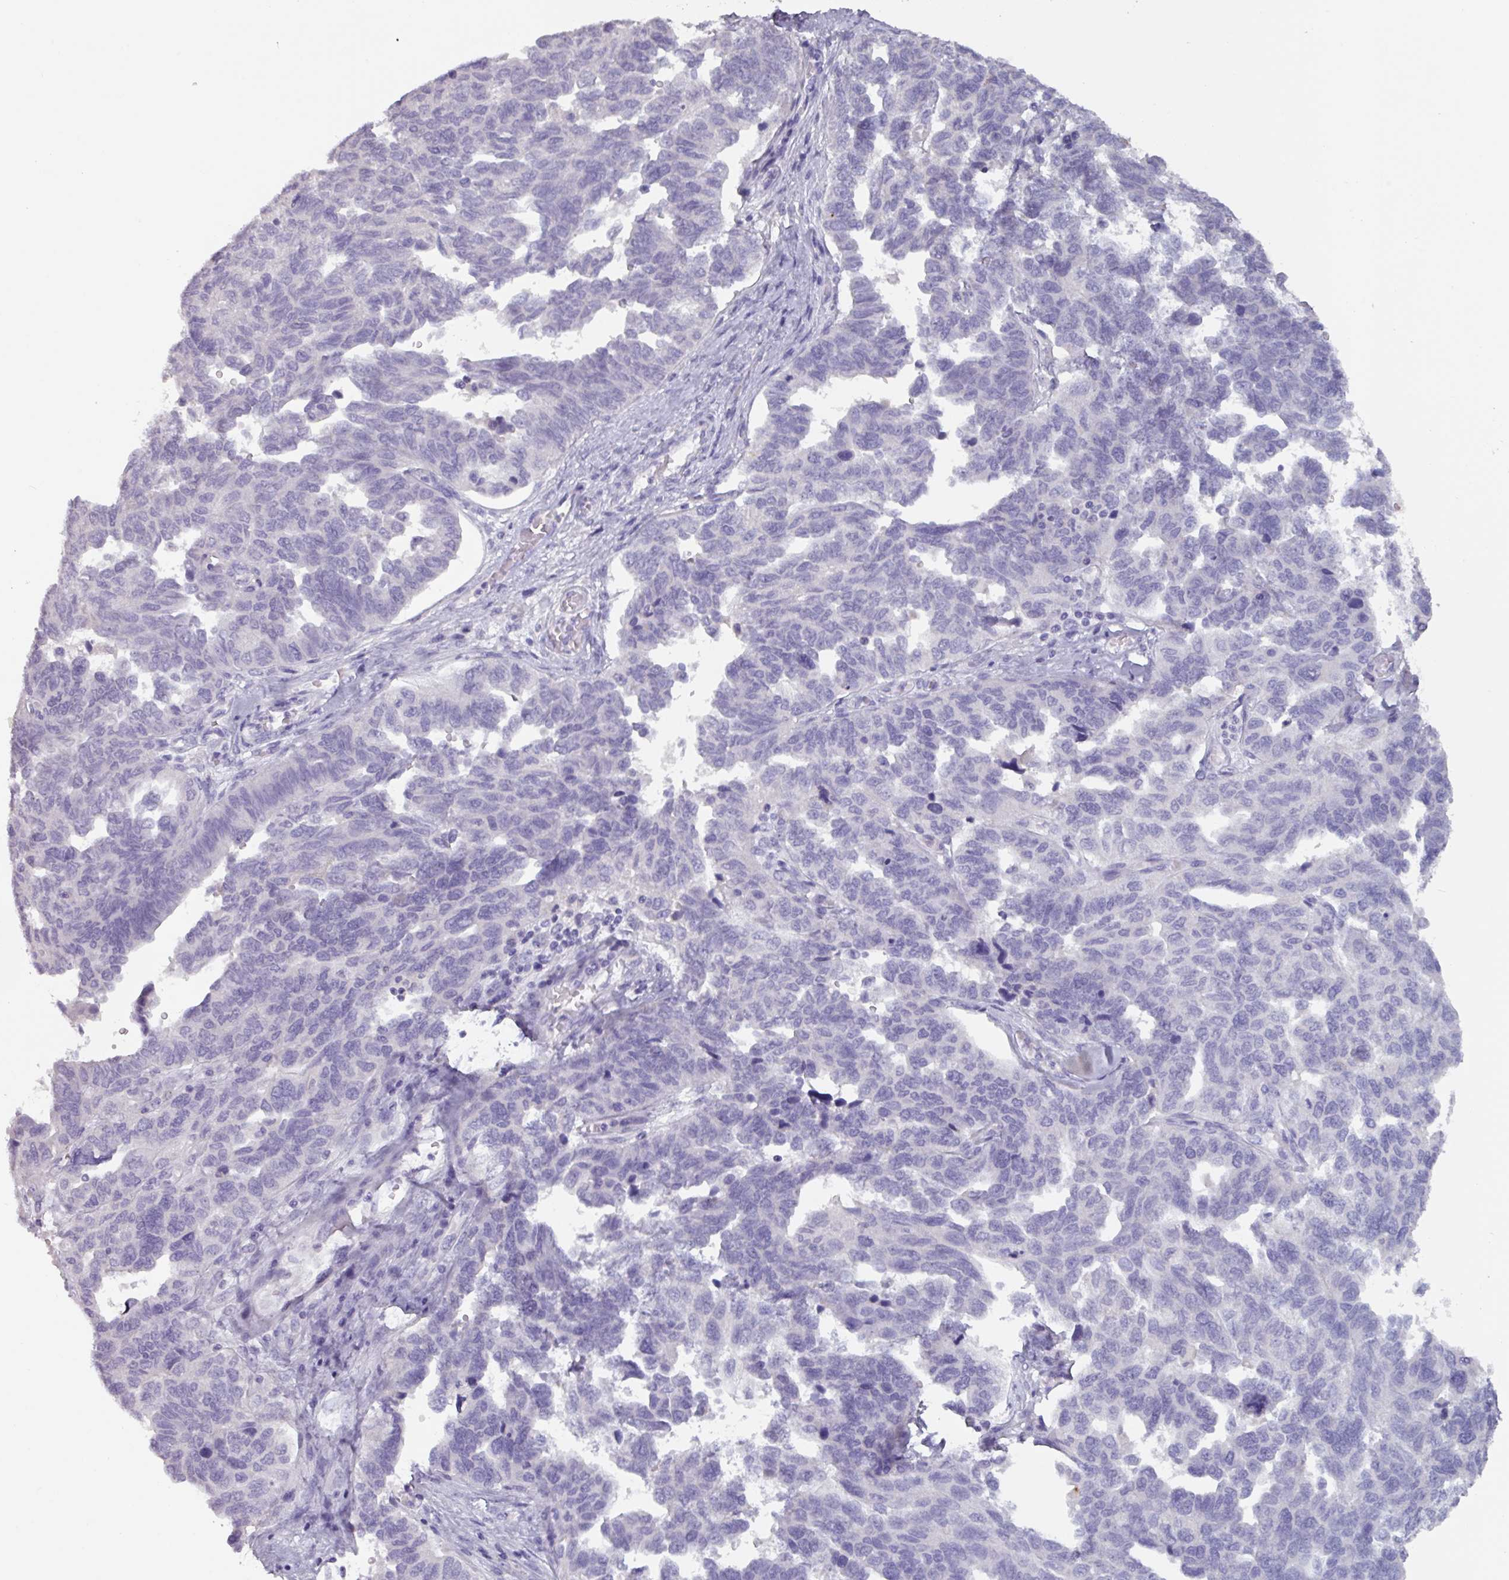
{"staining": {"intensity": "negative", "quantity": "none", "location": "none"}, "tissue": "ovarian cancer", "cell_type": "Tumor cells", "image_type": "cancer", "snomed": [{"axis": "morphology", "description": "Cystadenocarcinoma, serous, NOS"}, {"axis": "topography", "description": "Ovary"}], "caption": "IHC histopathology image of neoplastic tissue: human ovarian cancer stained with DAB shows no significant protein staining in tumor cells.", "gene": "OR2T10", "patient": {"sex": "female", "age": 64}}